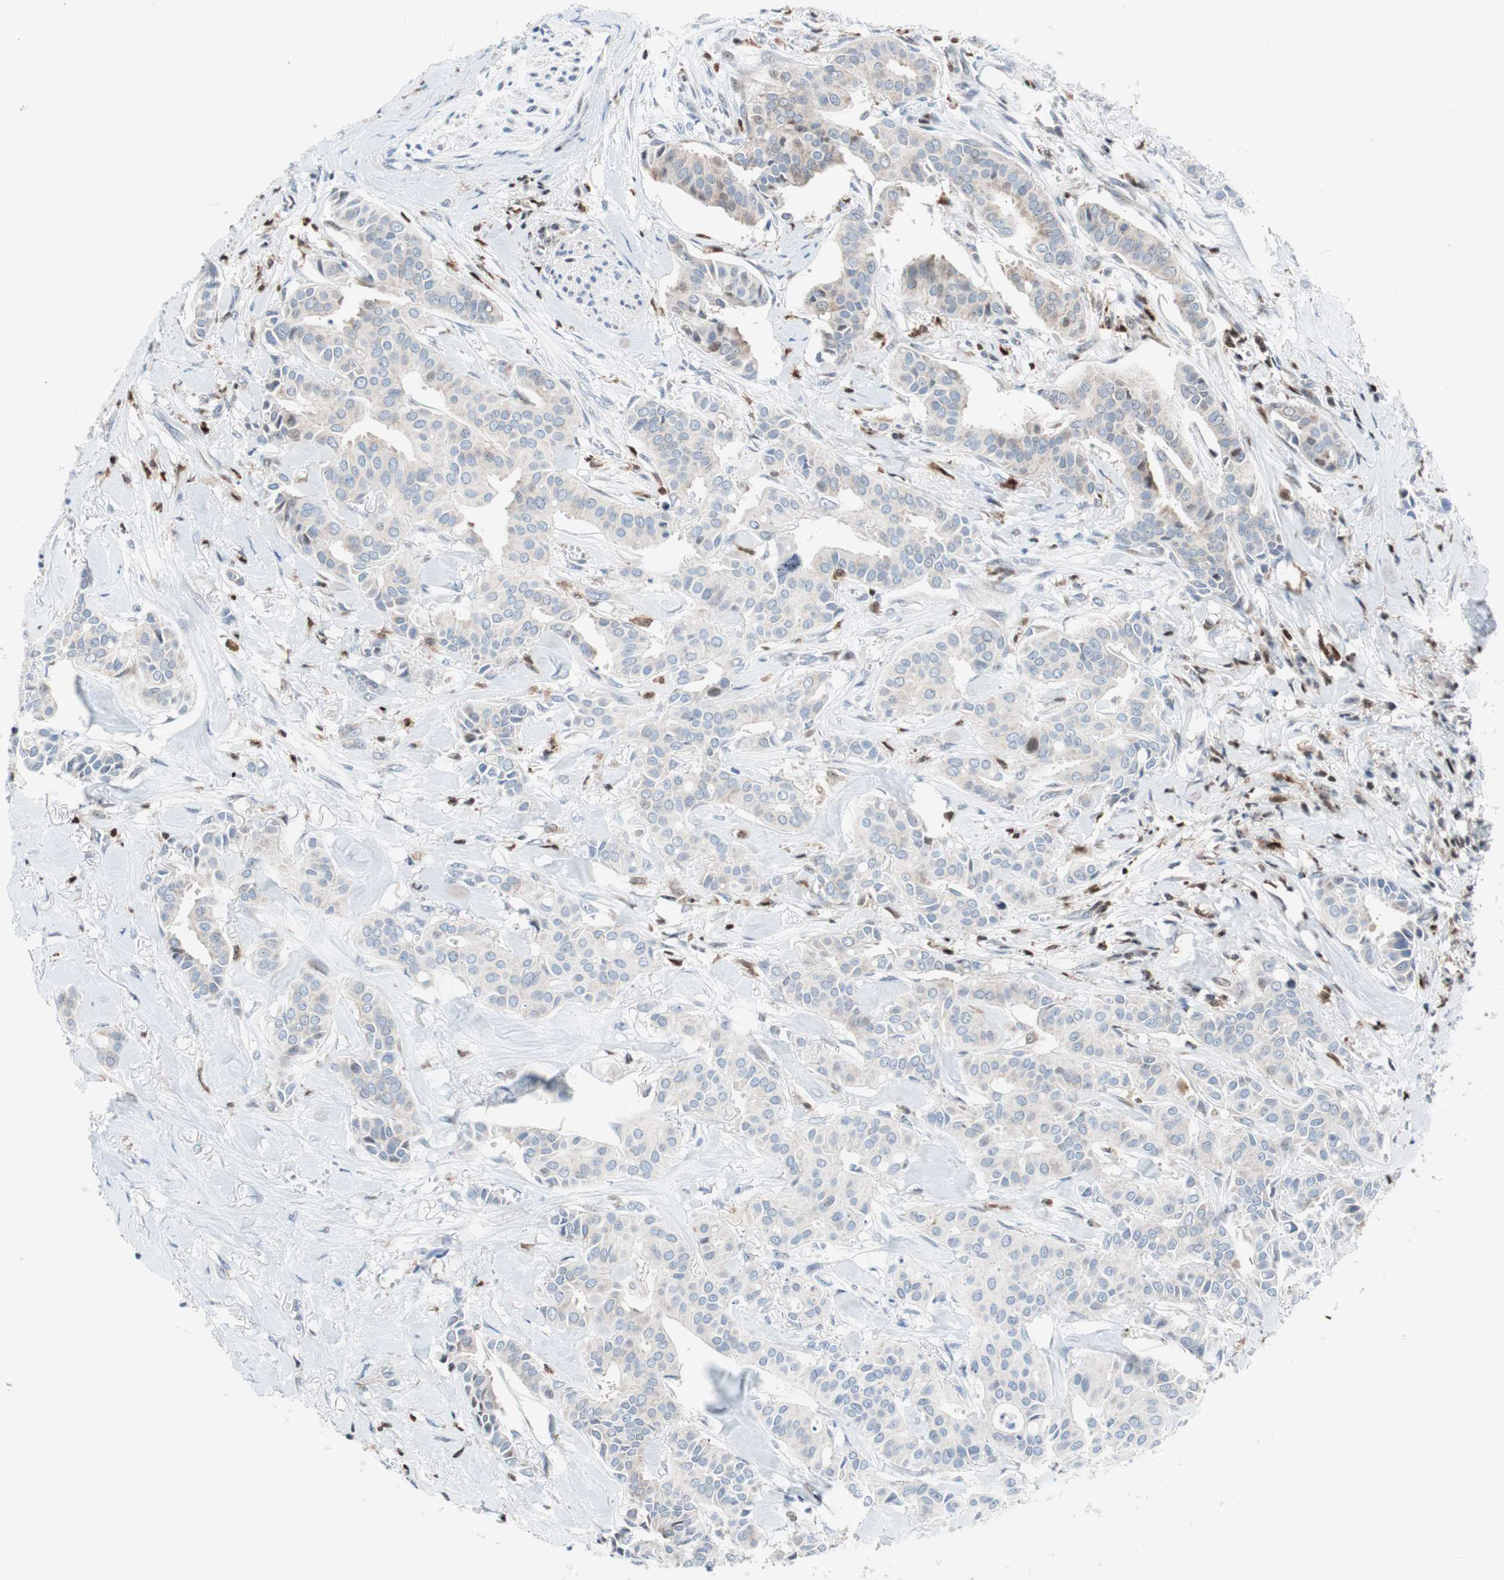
{"staining": {"intensity": "negative", "quantity": "none", "location": "none"}, "tissue": "head and neck cancer", "cell_type": "Tumor cells", "image_type": "cancer", "snomed": [{"axis": "morphology", "description": "Adenocarcinoma, NOS"}, {"axis": "topography", "description": "Salivary gland"}, {"axis": "topography", "description": "Head-Neck"}], "caption": "Image shows no protein positivity in tumor cells of head and neck adenocarcinoma tissue. (DAB IHC visualized using brightfield microscopy, high magnification).", "gene": "RGS10", "patient": {"sex": "female", "age": 59}}